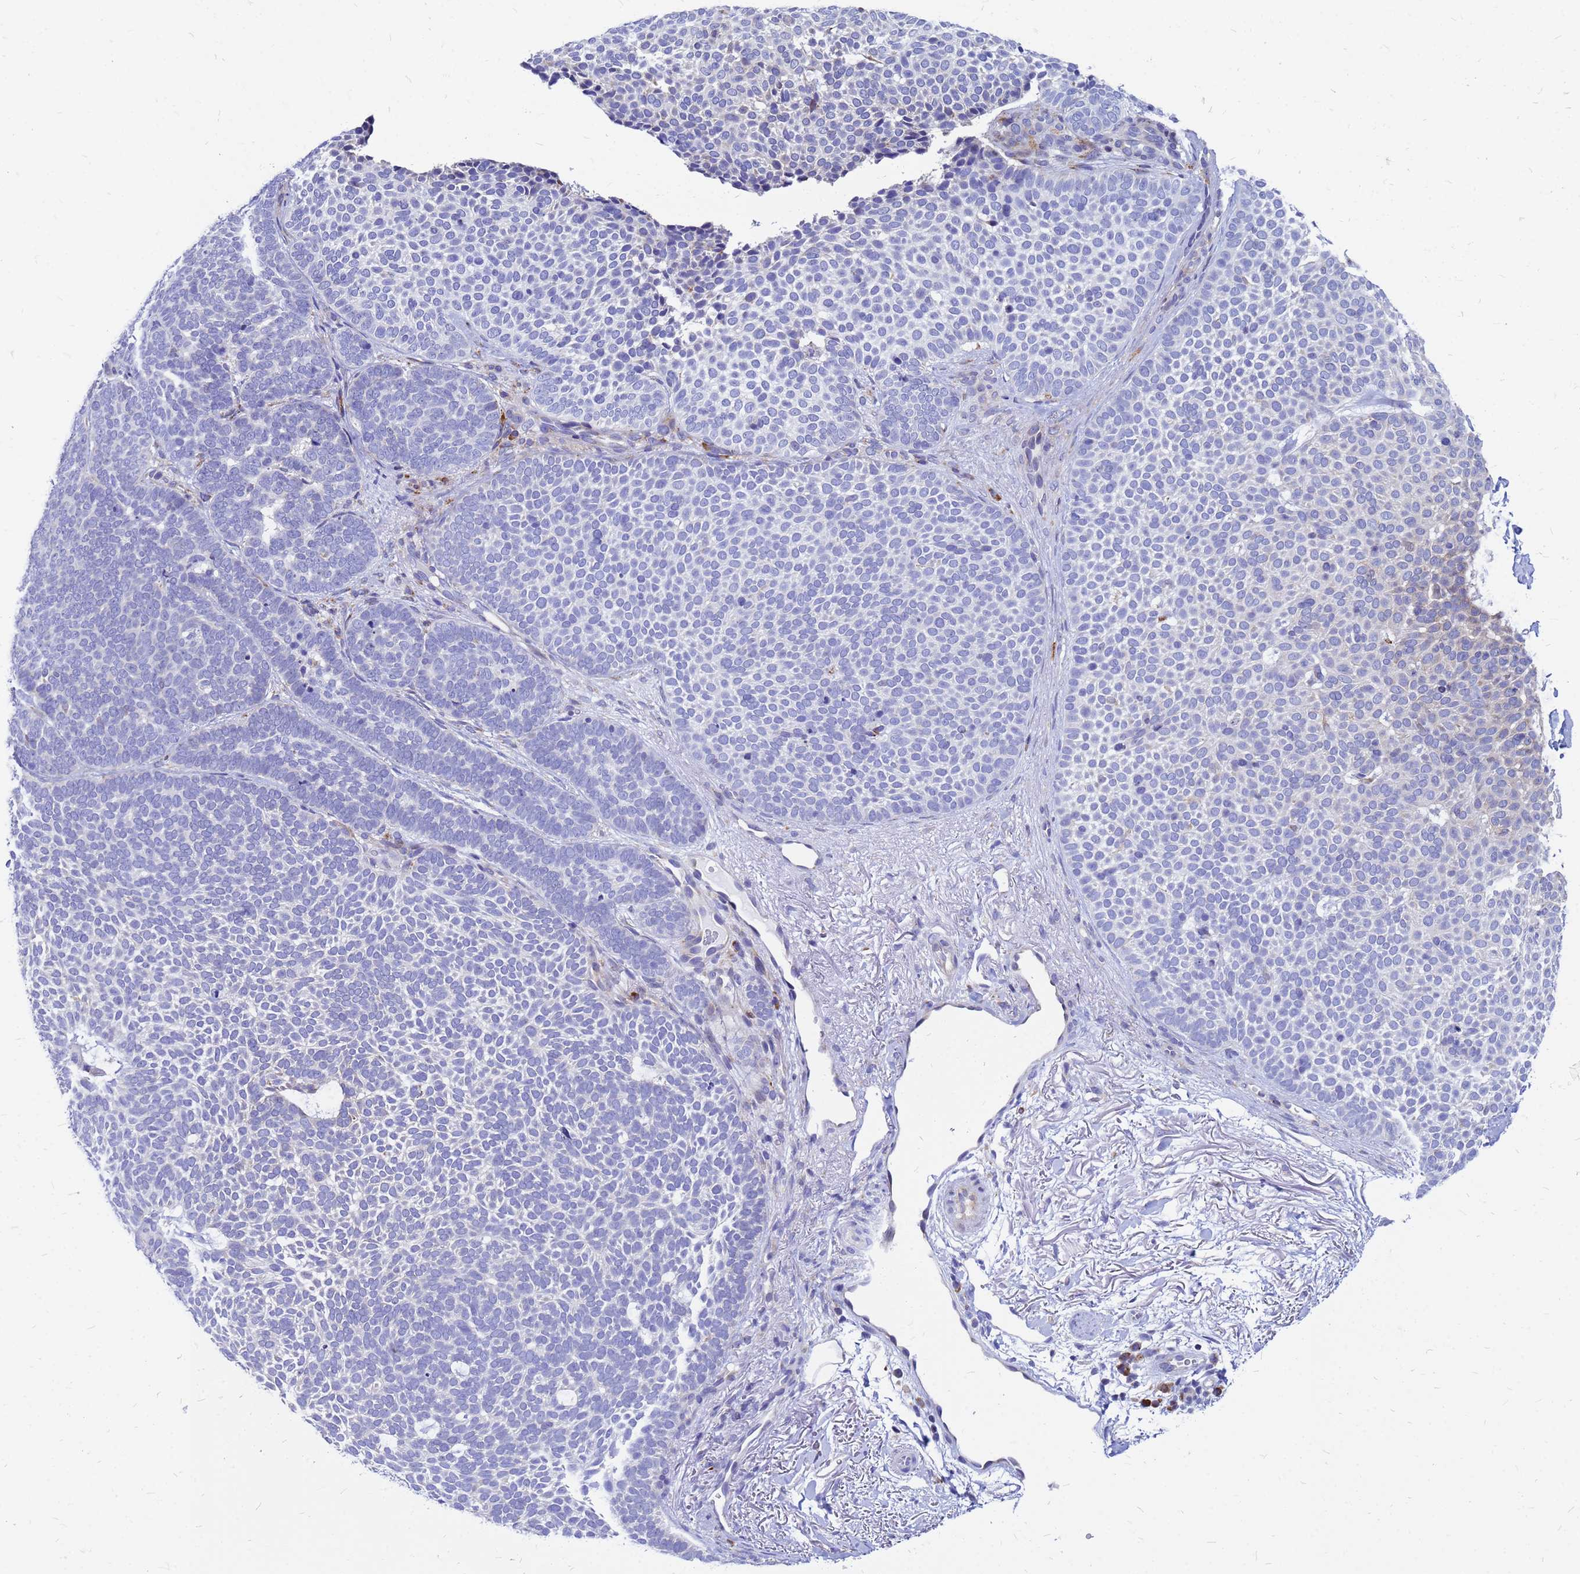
{"staining": {"intensity": "negative", "quantity": "none", "location": "none"}, "tissue": "skin cancer", "cell_type": "Tumor cells", "image_type": "cancer", "snomed": [{"axis": "morphology", "description": "Basal cell carcinoma"}, {"axis": "topography", "description": "Skin"}], "caption": "Immunohistochemical staining of human basal cell carcinoma (skin) shows no significant staining in tumor cells.", "gene": "FHIP1A", "patient": {"sex": "female", "age": 77}}